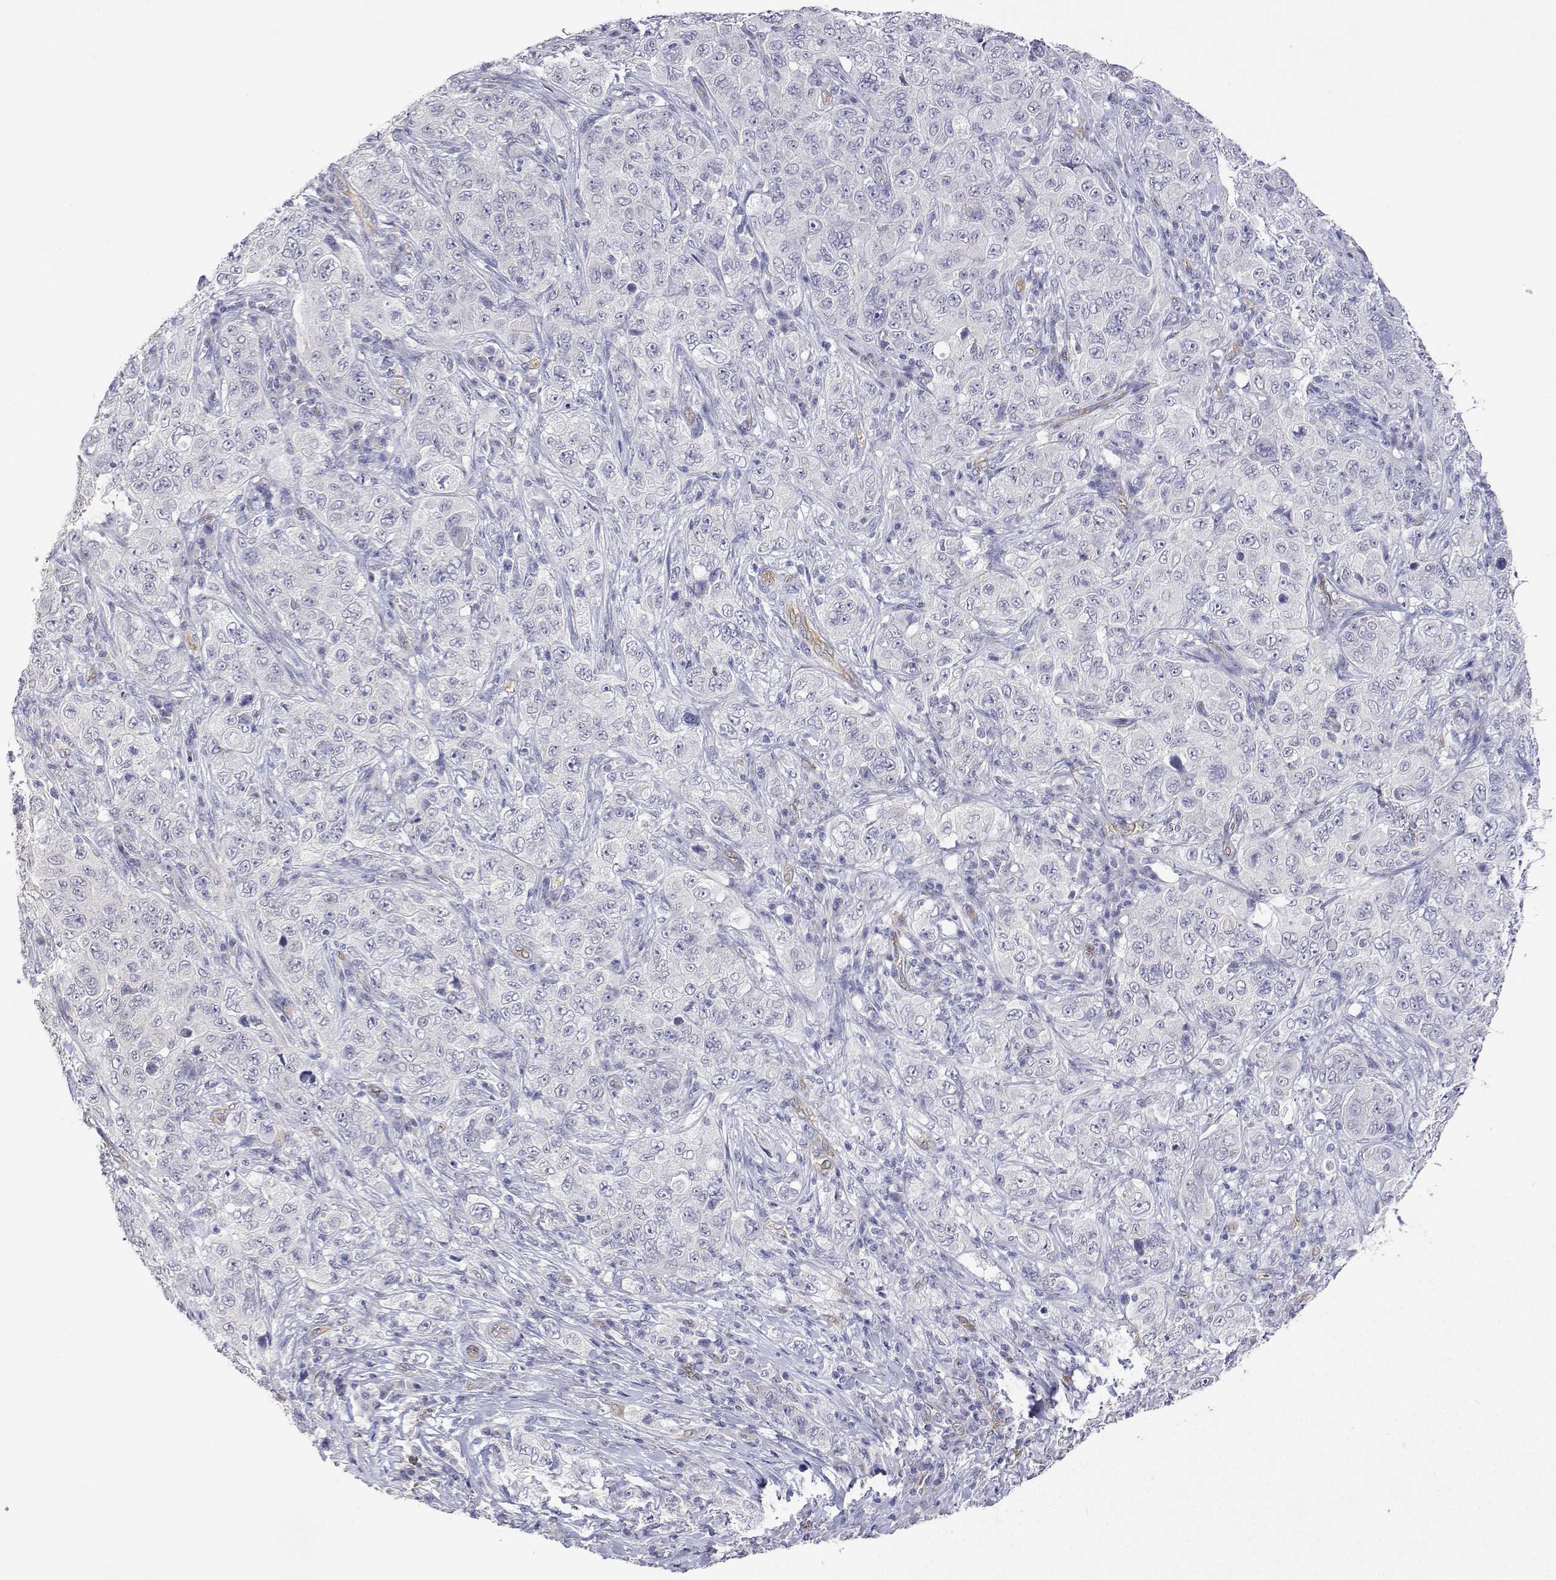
{"staining": {"intensity": "negative", "quantity": "none", "location": "none"}, "tissue": "pancreatic cancer", "cell_type": "Tumor cells", "image_type": "cancer", "snomed": [{"axis": "morphology", "description": "Adenocarcinoma, NOS"}, {"axis": "topography", "description": "Pancreas"}], "caption": "Pancreatic adenocarcinoma stained for a protein using immunohistochemistry shows no positivity tumor cells.", "gene": "PLCB1", "patient": {"sex": "male", "age": 68}}